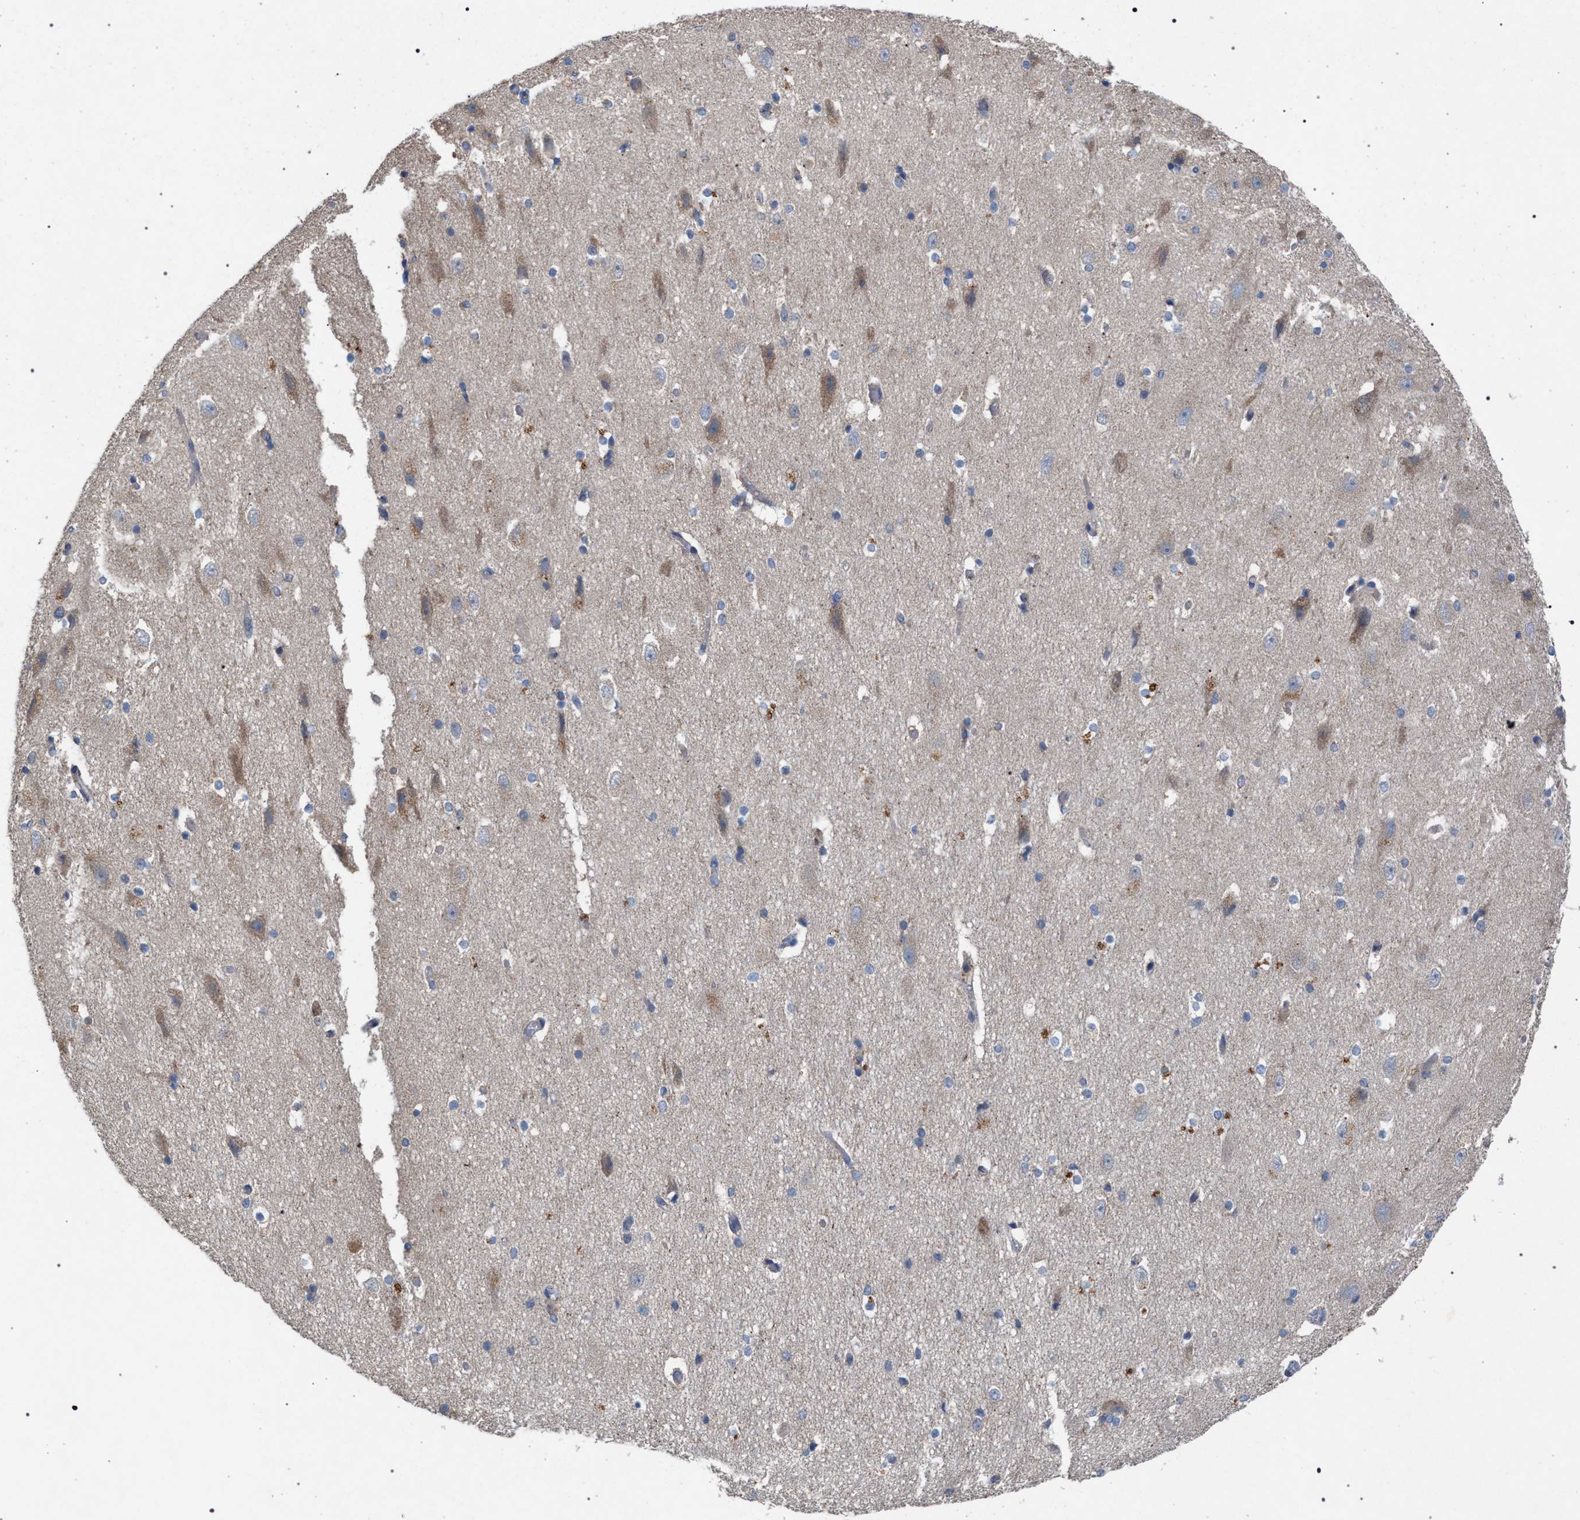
{"staining": {"intensity": "moderate", "quantity": "<25%", "location": "cytoplasmic/membranous"}, "tissue": "hippocampus", "cell_type": "Glial cells", "image_type": "normal", "snomed": [{"axis": "morphology", "description": "Normal tissue, NOS"}, {"axis": "topography", "description": "Hippocampus"}], "caption": "Immunohistochemistry staining of unremarkable hippocampus, which reveals low levels of moderate cytoplasmic/membranous expression in approximately <25% of glial cells indicating moderate cytoplasmic/membranous protein expression. The staining was performed using DAB (3,3'-diaminobenzidine) (brown) for protein detection and nuclei were counterstained in hematoxylin (blue).", "gene": "VPS13A", "patient": {"sex": "female", "age": 19}}